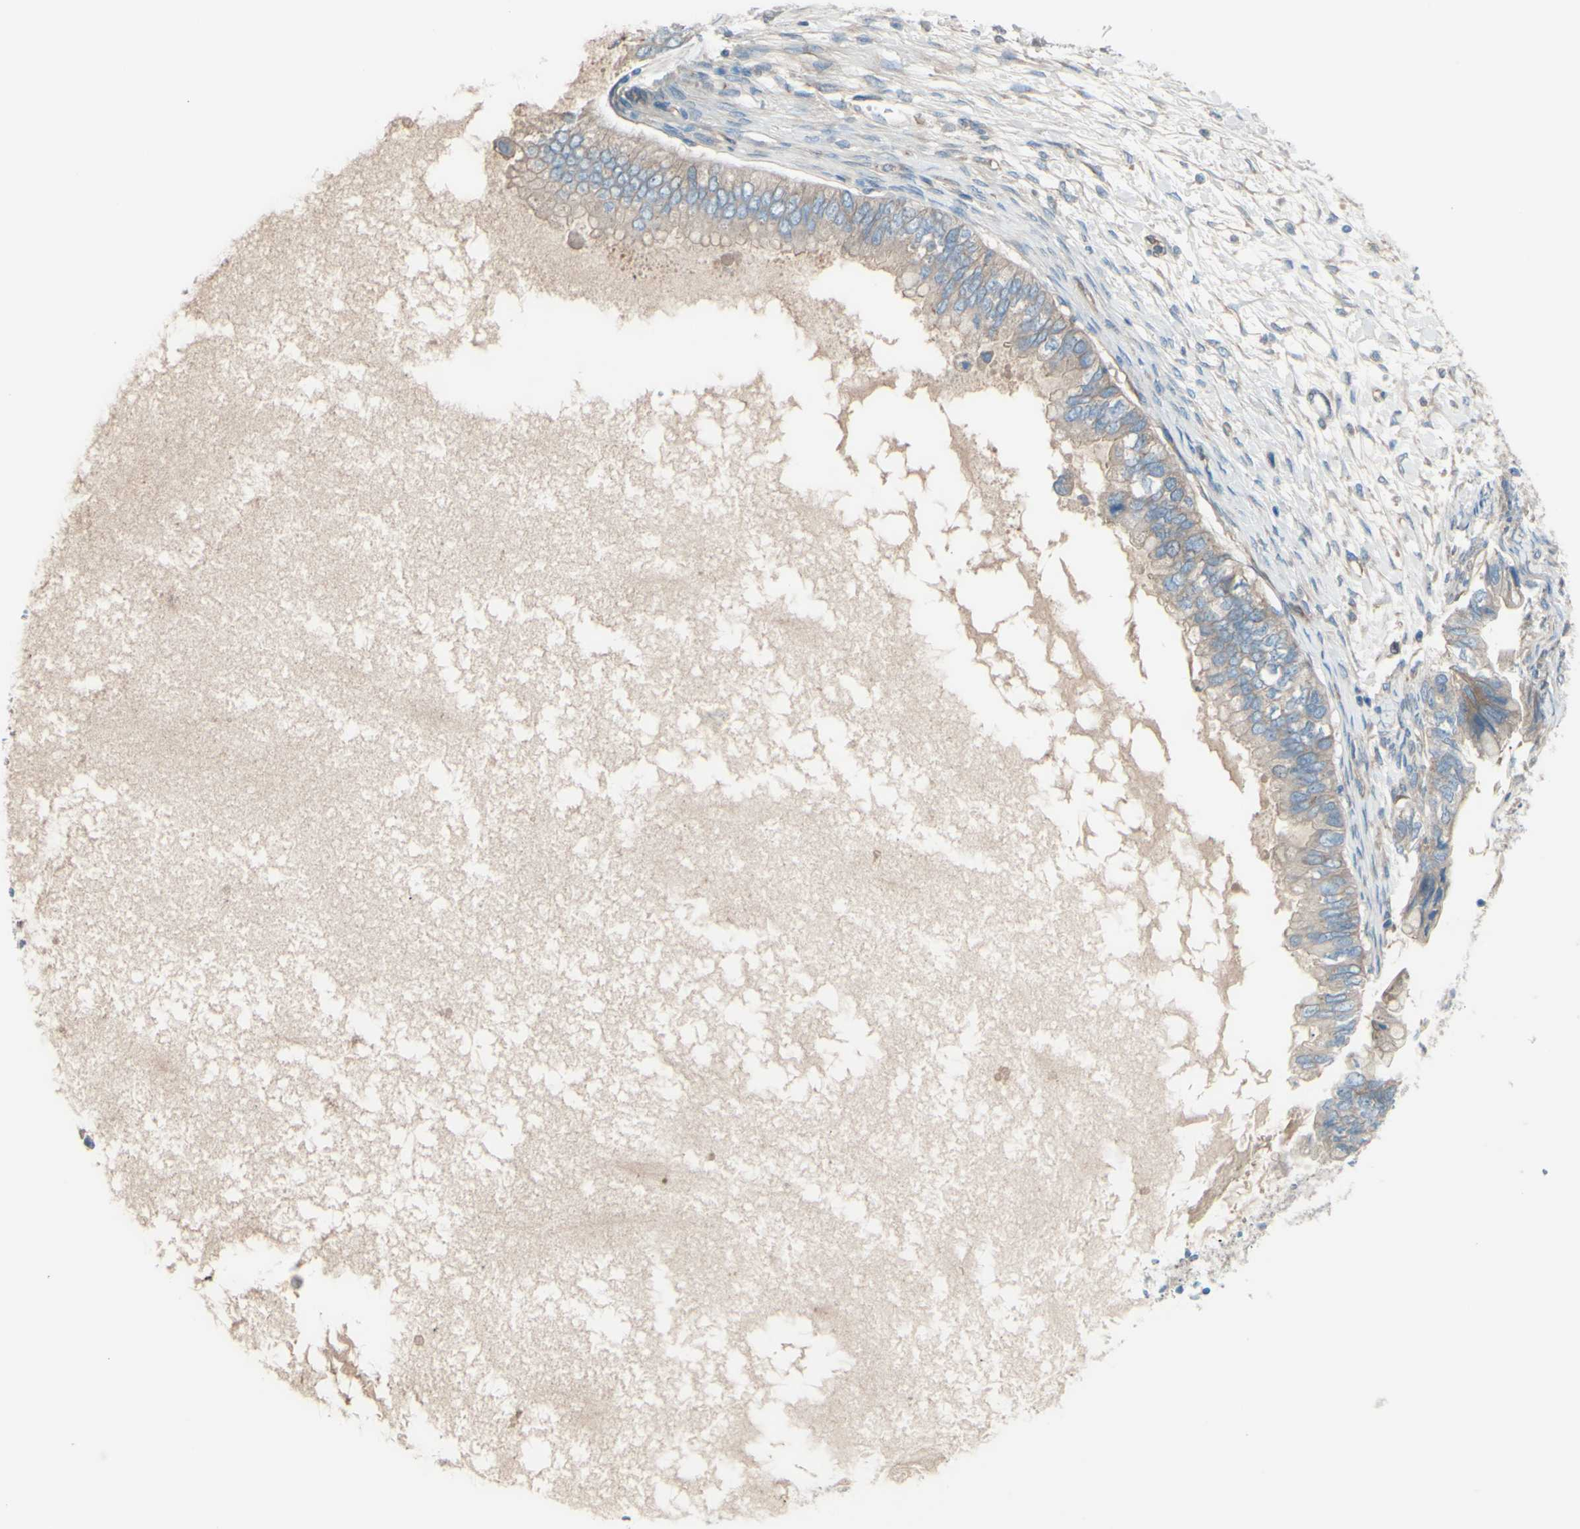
{"staining": {"intensity": "weak", "quantity": ">75%", "location": "cytoplasmic/membranous"}, "tissue": "ovarian cancer", "cell_type": "Tumor cells", "image_type": "cancer", "snomed": [{"axis": "morphology", "description": "Cystadenocarcinoma, mucinous, NOS"}, {"axis": "topography", "description": "Ovary"}], "caption": "Immunohistochemical staining of ovarian cancer (mucinous cystadenocarcinoma) exhibits weak cytoplasmic/membranous protein staining in approximately >75% of tumor cells.", "gene": "PCDHGA2", "patient": {"sex": "female", "age": 80}}